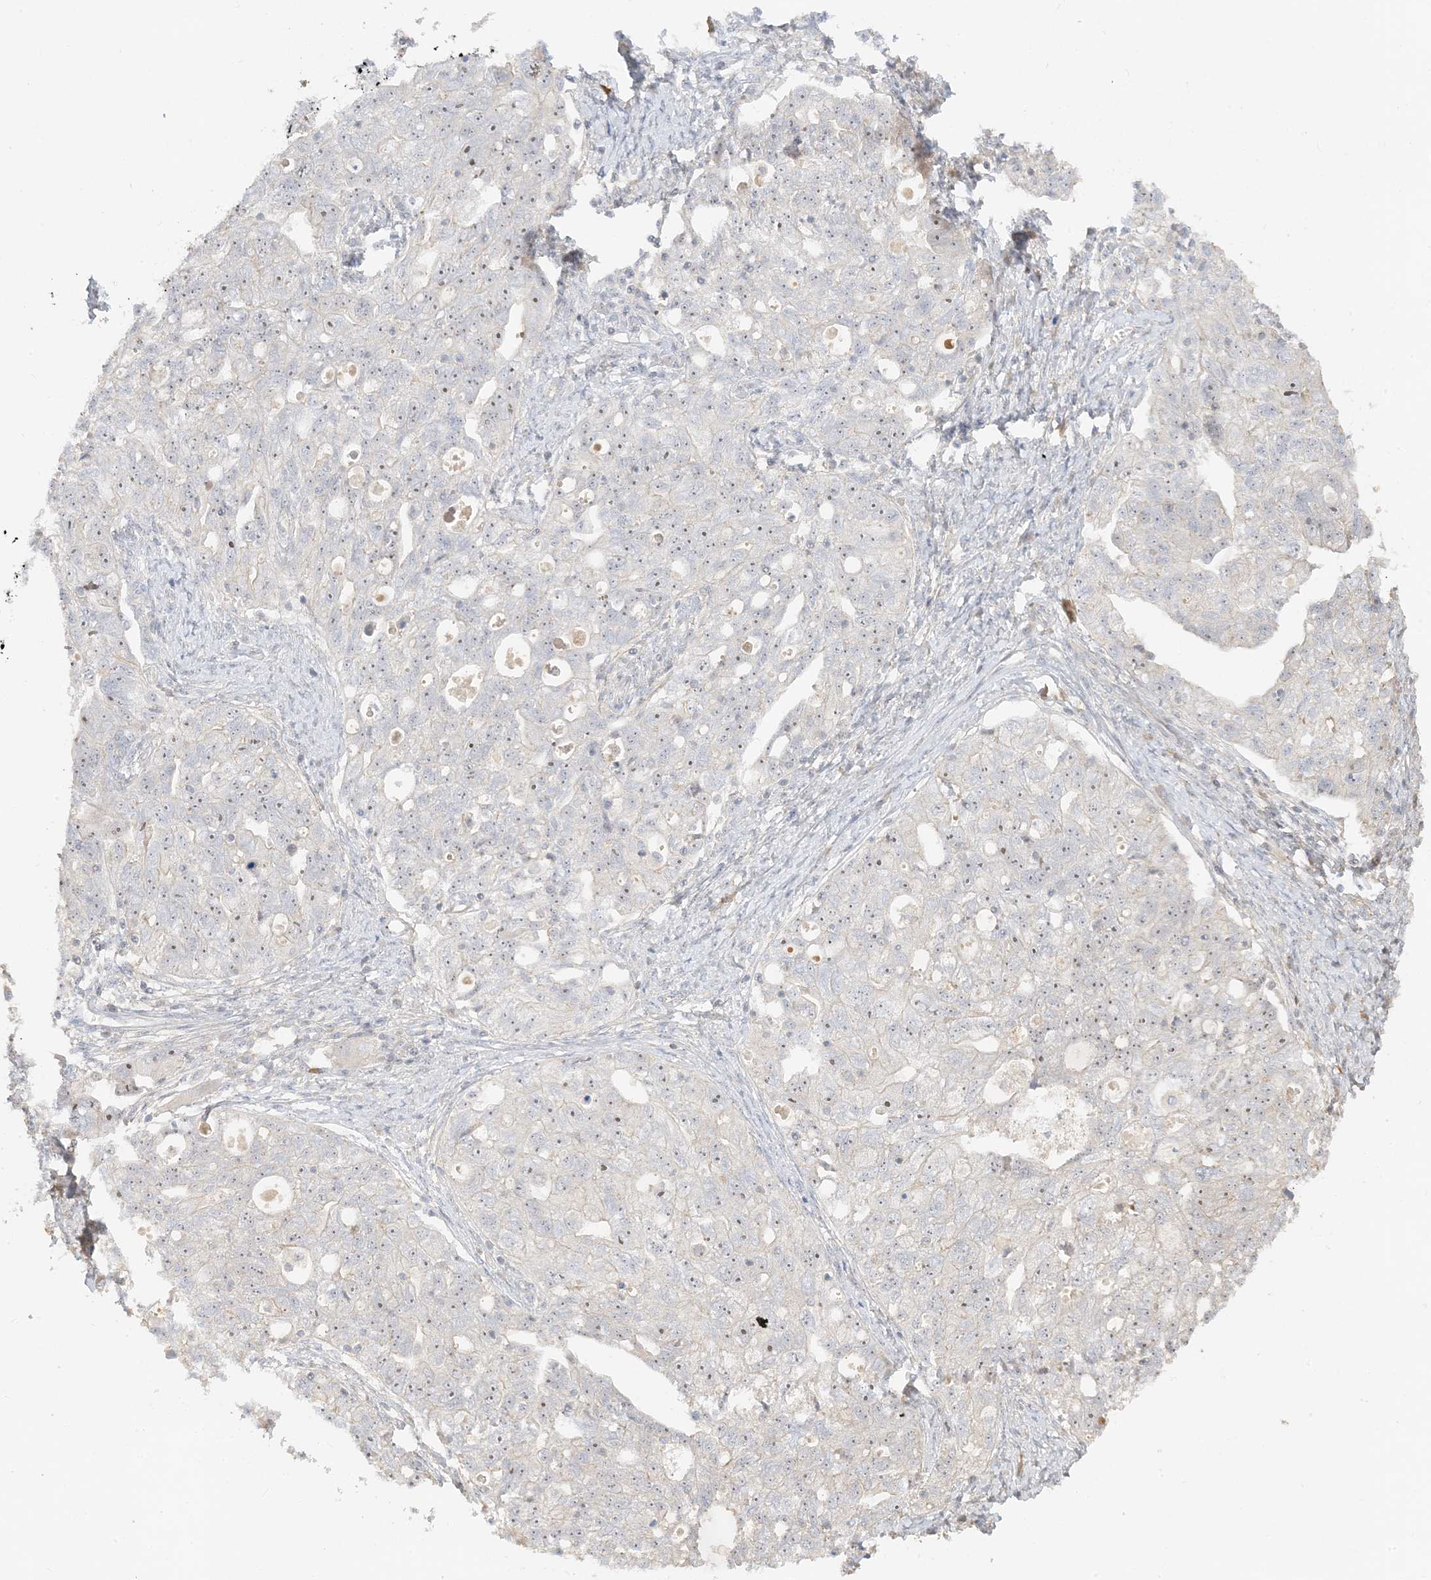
{"staining": {"intensity": "moderate", "quantity": ">75%", "location": "nuclear"}, "tissue": "ovarian cancer", "cell_type": "Tumor cells", "image_type": "cancer", "snomed": [{"axis": "morphology", "description": "Carcinoma, NOS"}, {"axis": "morphology", "description": "Cystadenocarcinoma, serous, NOS"}, {"axis": "topography", "description": "Ovary"}], "caption": "Brown immunohistochemical staining in serous cystadenocarcinoma (ovarian) demonstrates moderate nuclear expression in about >75% of tumor cells. Ihc stains the protein of interest in brown and the nuclei are stained blue.", "gene": "ETAA1", "patient": {"sex": "female", "age": 69}}